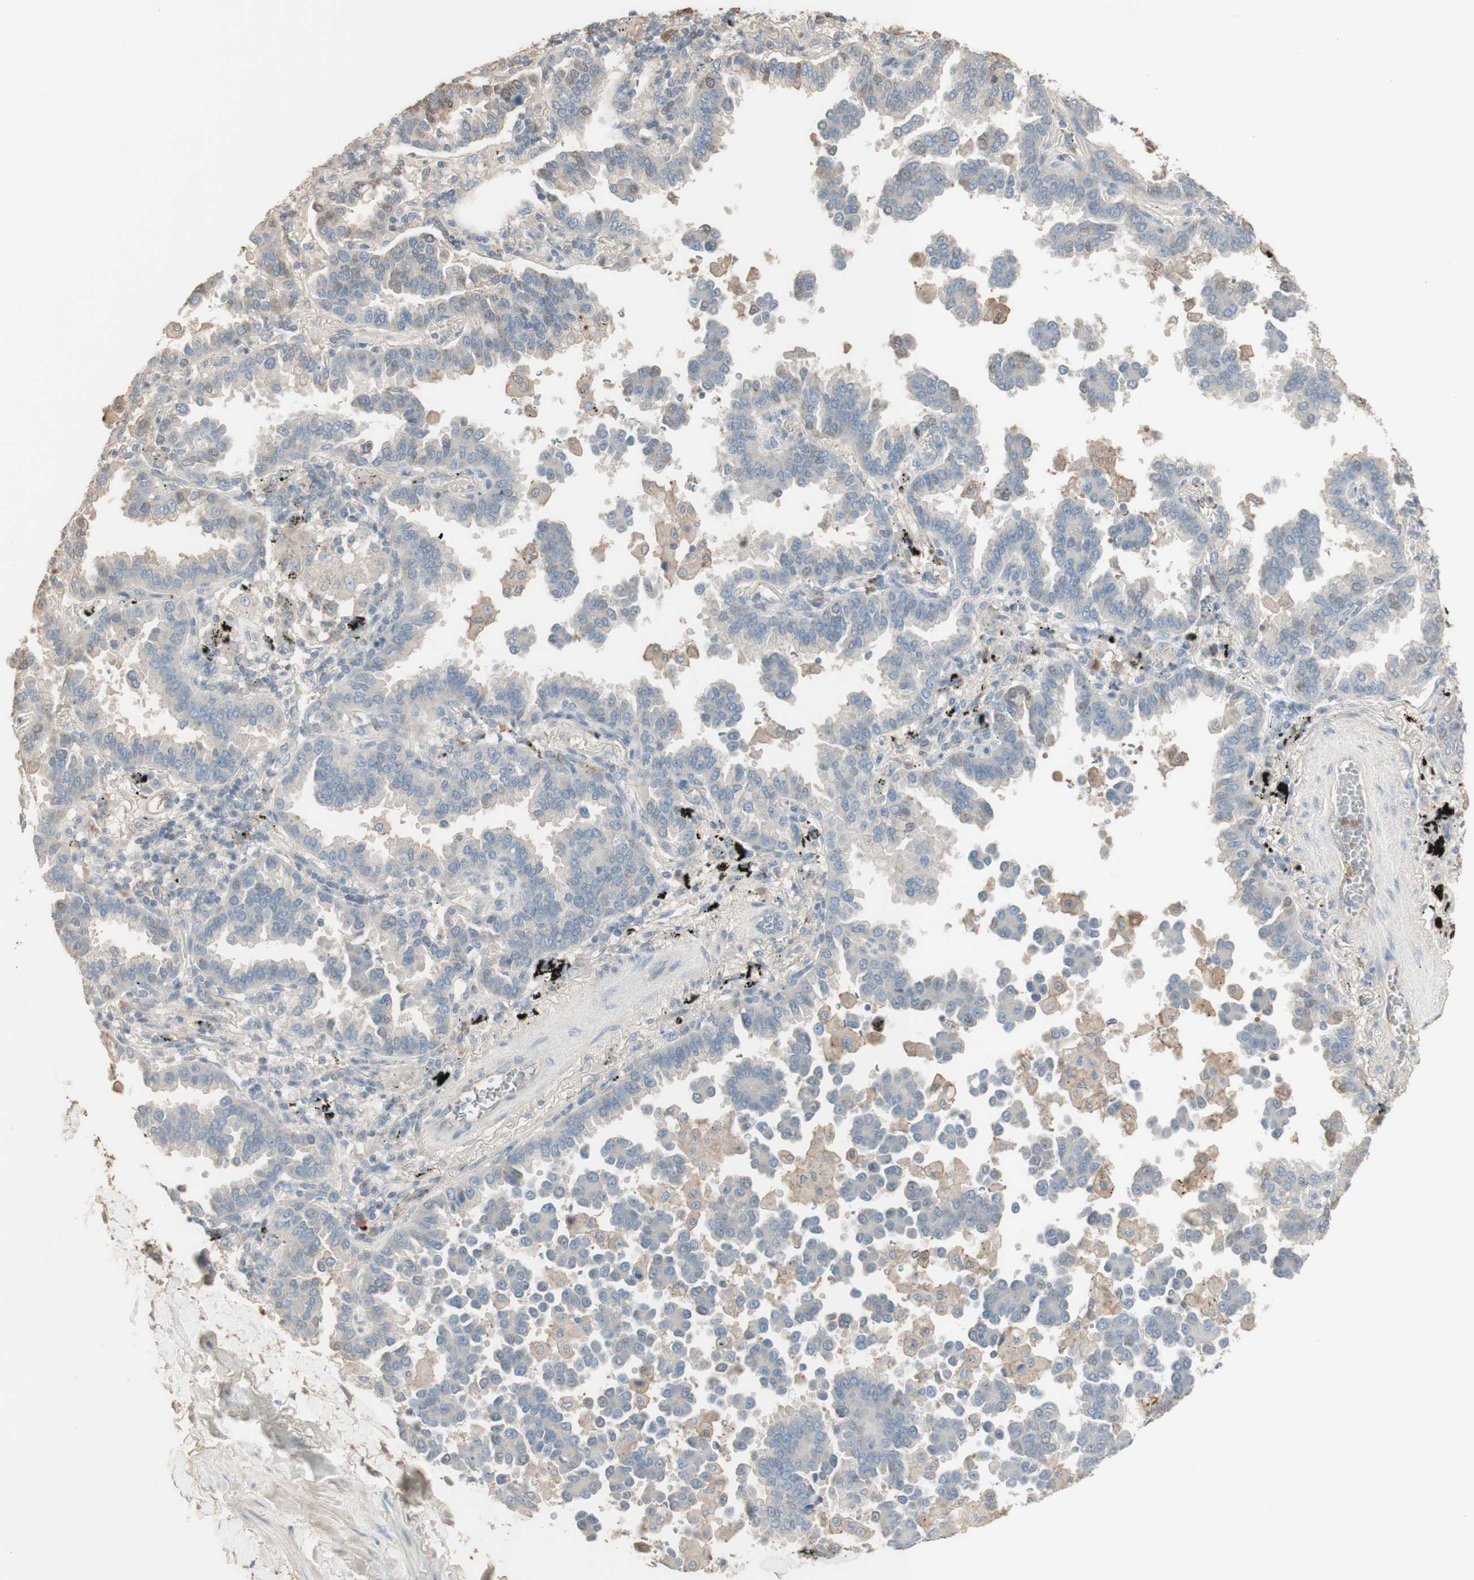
{"staining": {"intensity": "weak", "quantity": ">75%", "location": "cytoplasmic/membranous"}, "tissue": "lung cancer", "cell_type": "Tumor cells", "image_type": "cancer", "snomed": [{"axis": "morphology", "description": "Normal tissue, NOS"}, {"axis": "morphology", "description": "Adenocarcinoma, NOS"}, {"axis": "topography", "description": "Lung"}], "caption": "Lung adenocarcinoma stained for a protein demonstrates weak cytoplasmic/membranous positivity in tumor cells. (Stains: DAB (3,3'-diaminobenzidine) in brown, nuclei in blue, Microscopy: brightfield microscopy at high magnification).", "gene": "IFNG", "patient": {"sex": "male", "age": 59}}